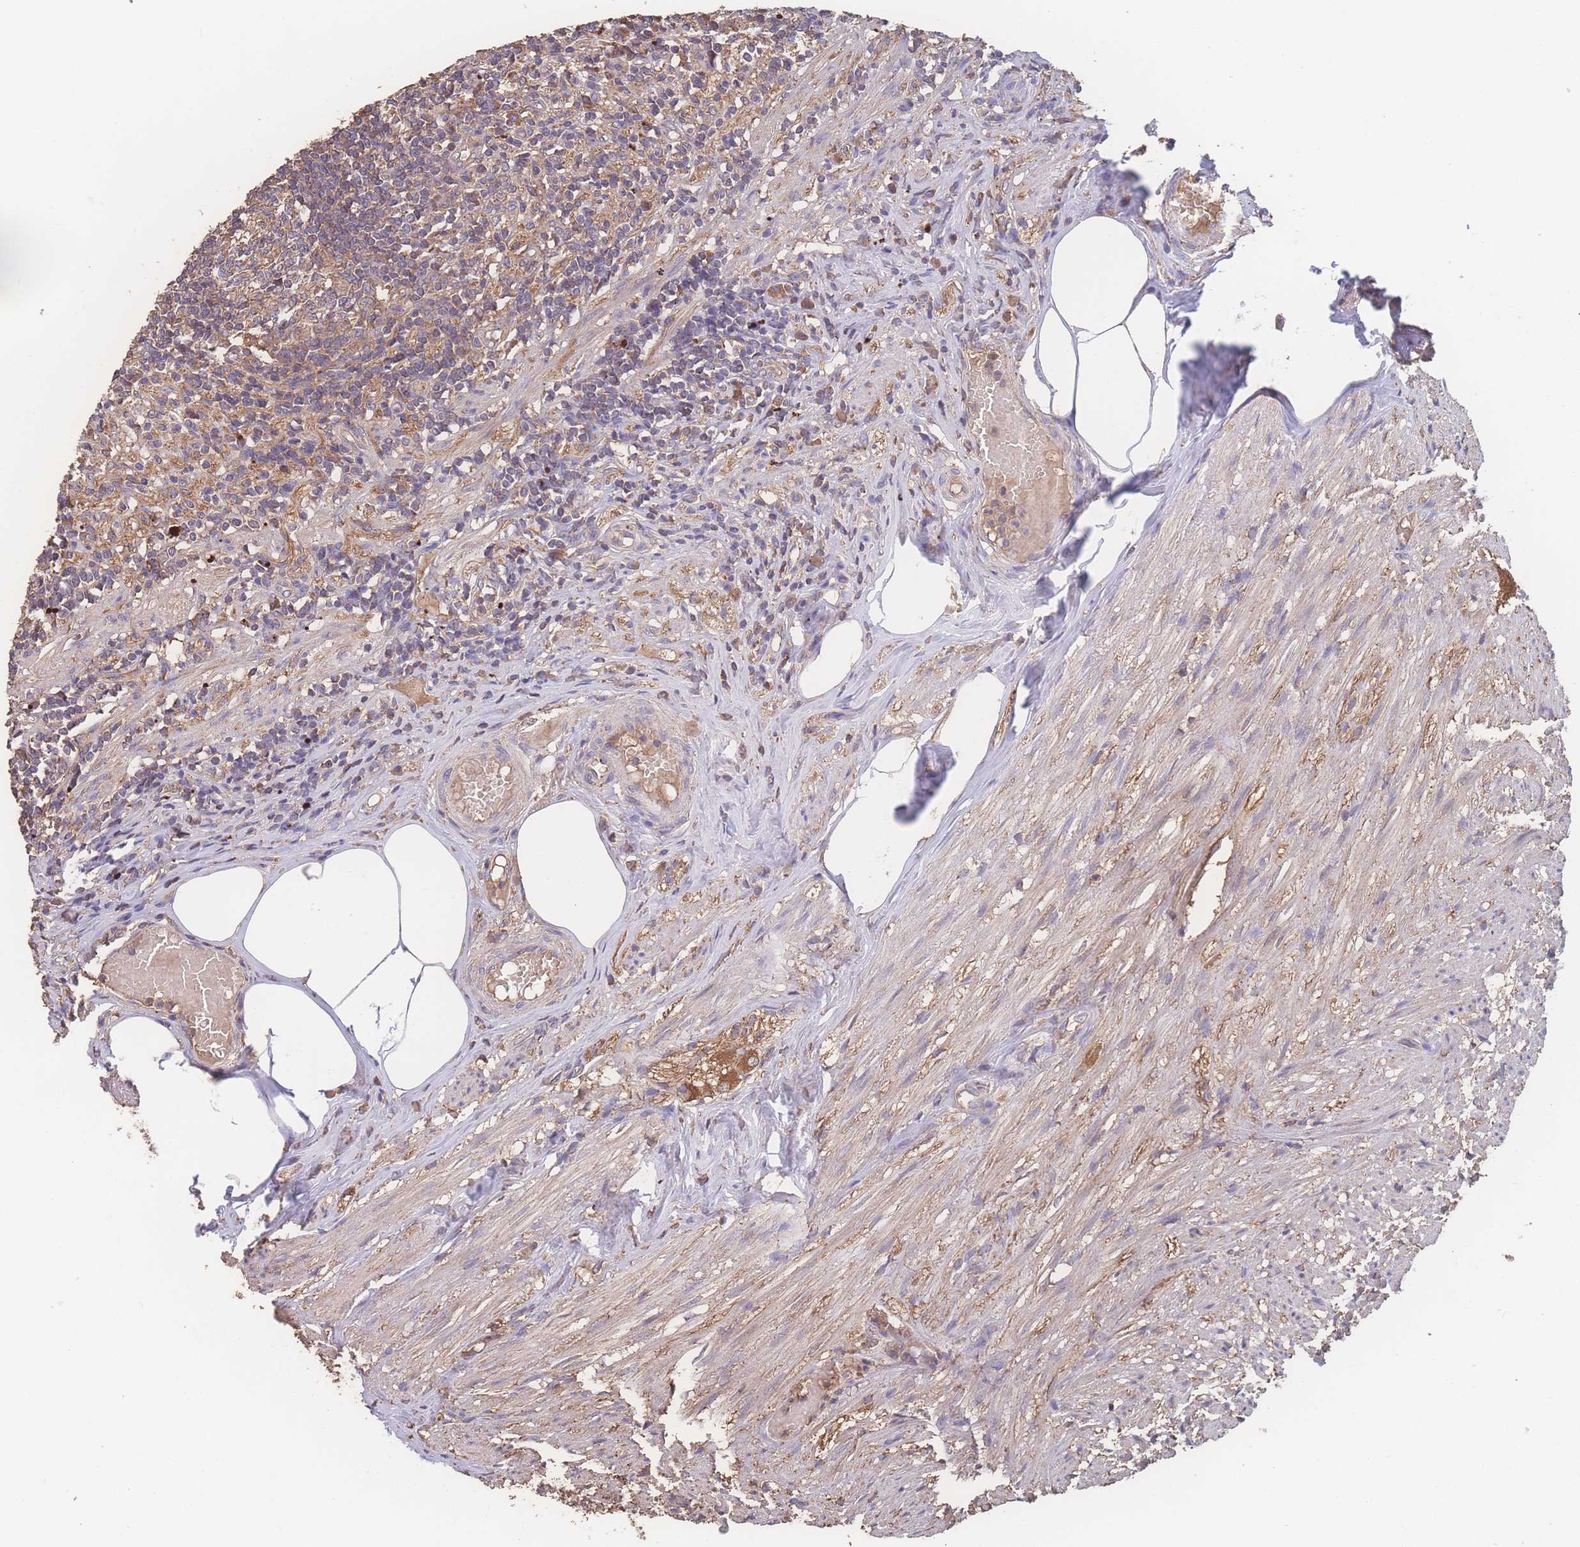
{"staining": {"intensity": "moderate", "quantity": ">75%", "location": "cytoplasmic/membranous"}, "tissue": "appendix", "cell_type": "Glandular cells", "image_type": "normal", "snomed": [{"axis": "morphology", "description": "Normal tissue, NOS"}, {"axis": "topography", "description": "Appendix"}], "caption": "Appendix was stained to show a protein in brown. There is medium levels of moderate cytoplasmic/membranous staining in about >75% of glandular cells. Nuclei are stained in blue.", "gene": "ATXN10", "patient": {"sex": "male", "age": 83}}